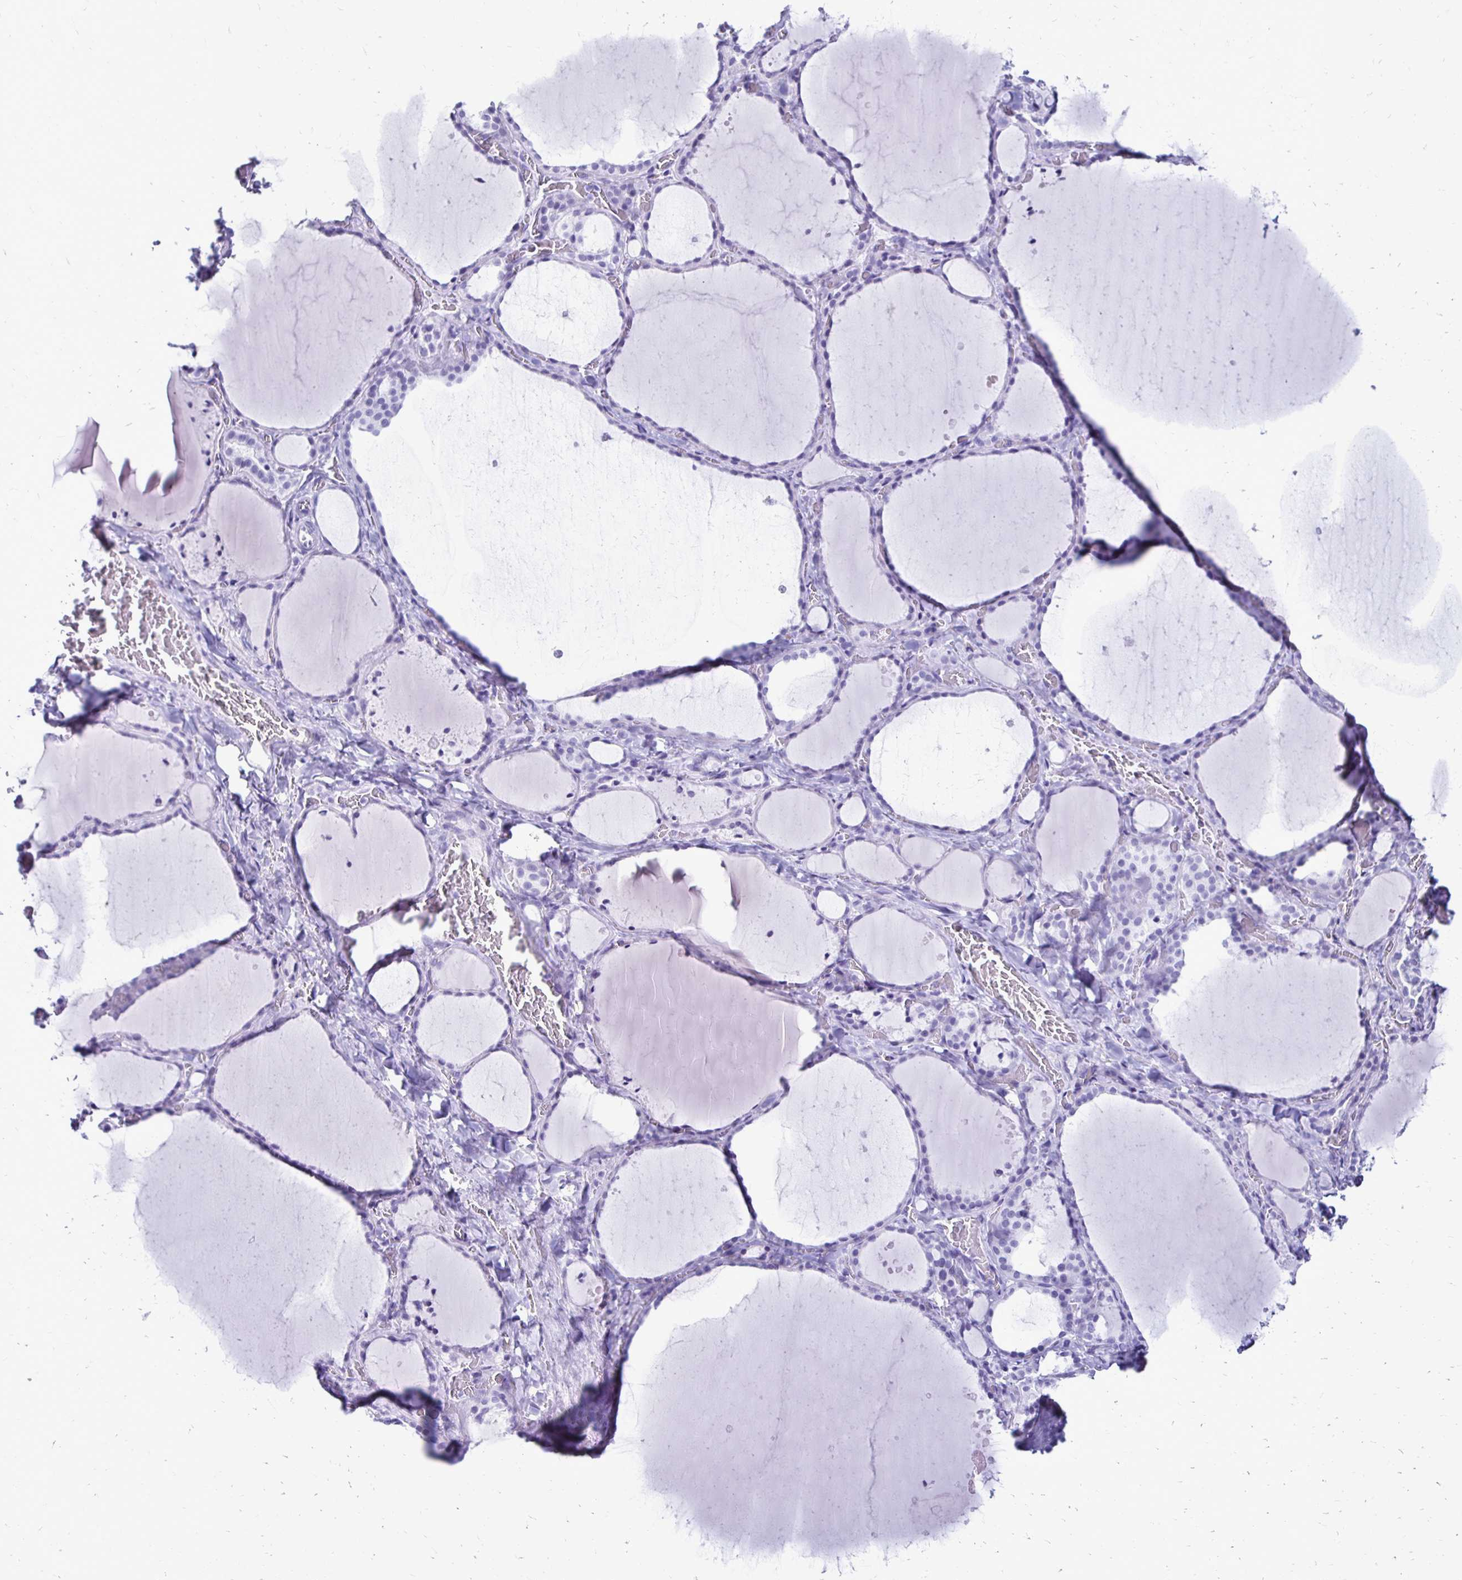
{"staining": {"intensity": "negative", "quantity": "none", "location": "none"}, "tissue": "thyroid gland", "cell_type": "Glandular cells", "image_type": "normal", "snomed": [{"axis": "morphology", "description": "Normal tissue, NOS"}, {"axis": "topography", "description": "Thyroid gland"}], "caption": "Human thyroid gland stained for a protein using immunohistochemistry (IHC) reveals no expression in glandular cells.", "gene": "CST5", "patient": {"sex": "female", "age": 36}}